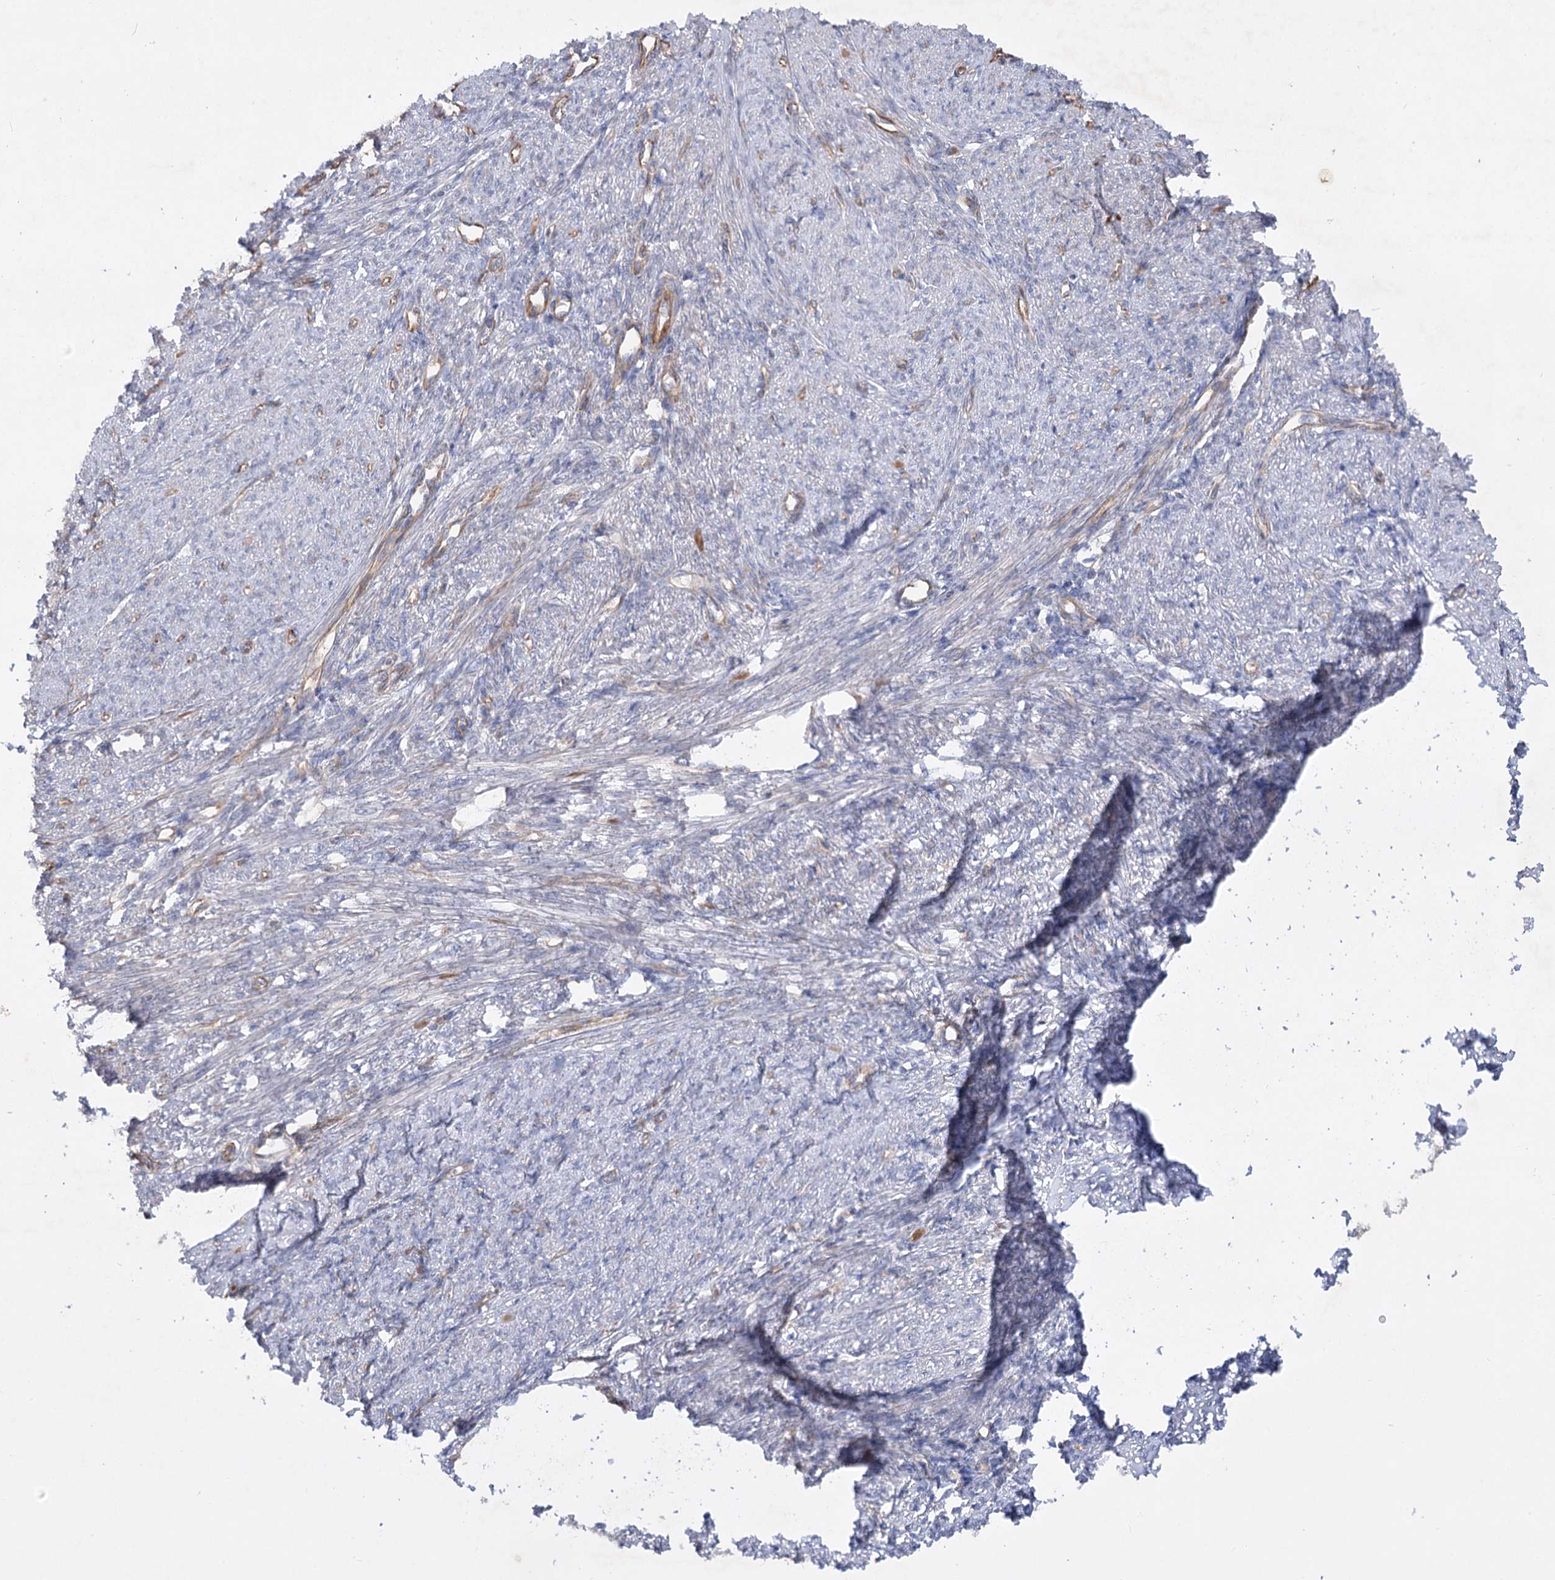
{"staining": {"intensity": "weak", "quantity": "25%-75%", "location": "cytoplasmic/membranous"}, "tissue": "smooth muscle", "cell_type": "Smooth muscle cells", "image_type": "normal", "snomed": [{"axis": "morphology", "description": "Normal tissue, NOS"}, {"axis": "topography", "description": "Smooth muscle"}, {"axis": "topography", "description": "Uterus"}], "caption": "Immunohistochemistry micrograph of benign smooth muscle stained for a protein (brown), which demonstrates low levels of weak cytoplasmic/membranous staining in about 25%-75% of smooth muscle cells.", "gene": "KIAA0825", "patient": {"sex": "female", "age": 59}}